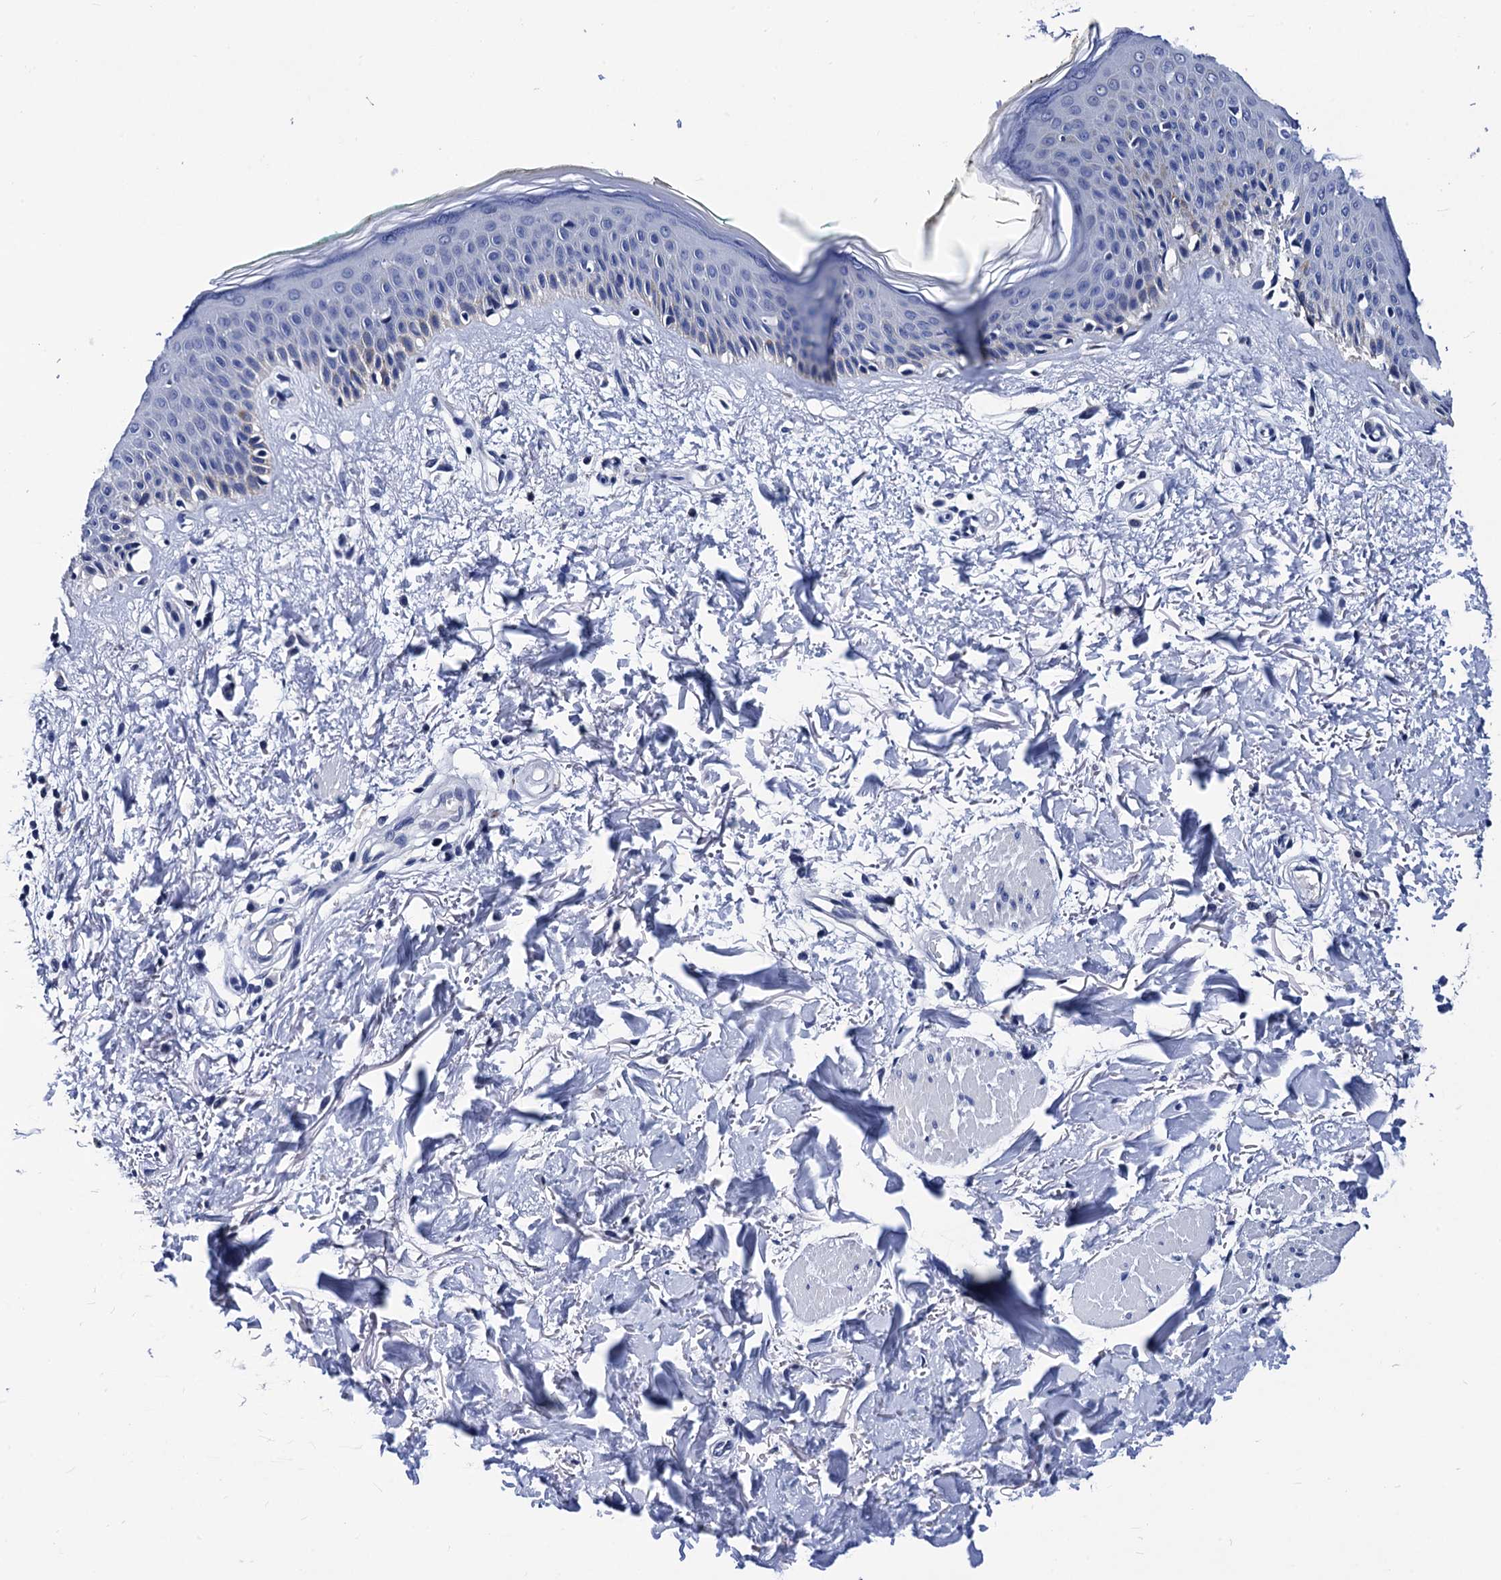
{"staining": {"intensity": "negative", "quantity": "none", "location": "none"}, "tissue": "skin", "cell_type": "Fibroblasts", "image_type": "normal", "snomed": [{"axis": "morphology", "description": "Normal tissue, NOS"}, {"axis": "topography", "description": "Skin"}], "caption": "Human skin stained for a protein using IHC displays no expression in fibroblasts.", "gene": "LRRC30", "patient": {"sex": "male", "age": 62}}